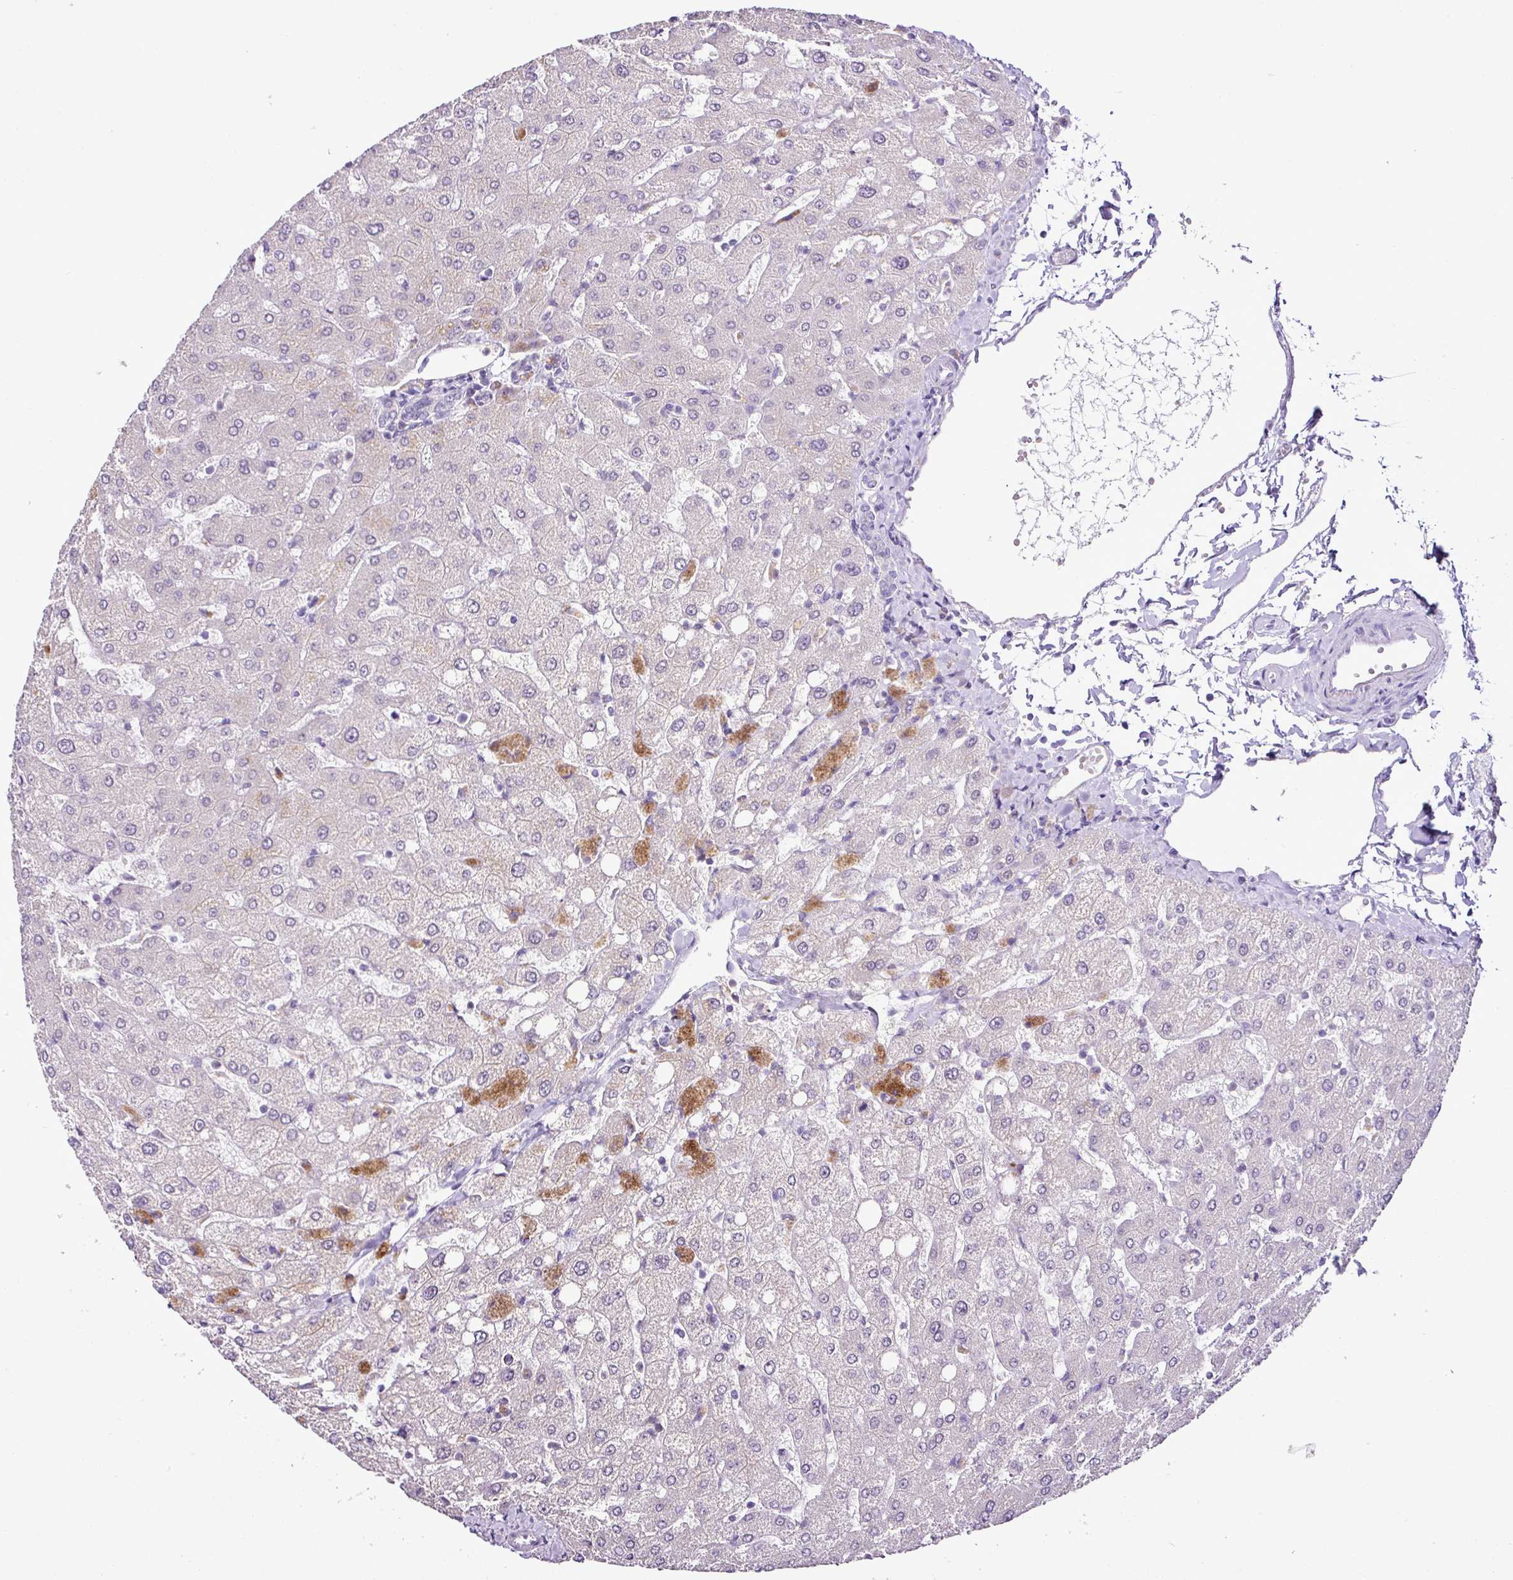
{"staining": {"intensity": "negative", "quantity": "none", "location": "none"}, "tissue": "liver", "cell_type": "Cholangiocytes", "image_type": "normal", "snomed": [{"axis": "morphology", "description": "Normal tissue, NOS"}, {"axis": "topography", "description": "Liver"}], "caption": "Immunohistochemistry image of benign liver stained for a protein (brown), which shows no positivity in cholangiocytes. (DAB (3,3'-diaminobenzidine) immunohistochemistry (IHC) visualized using brightfield microscopy, high magnification).", "gene": "ESR1", "patient": {"sex": "female", "age": 54}}